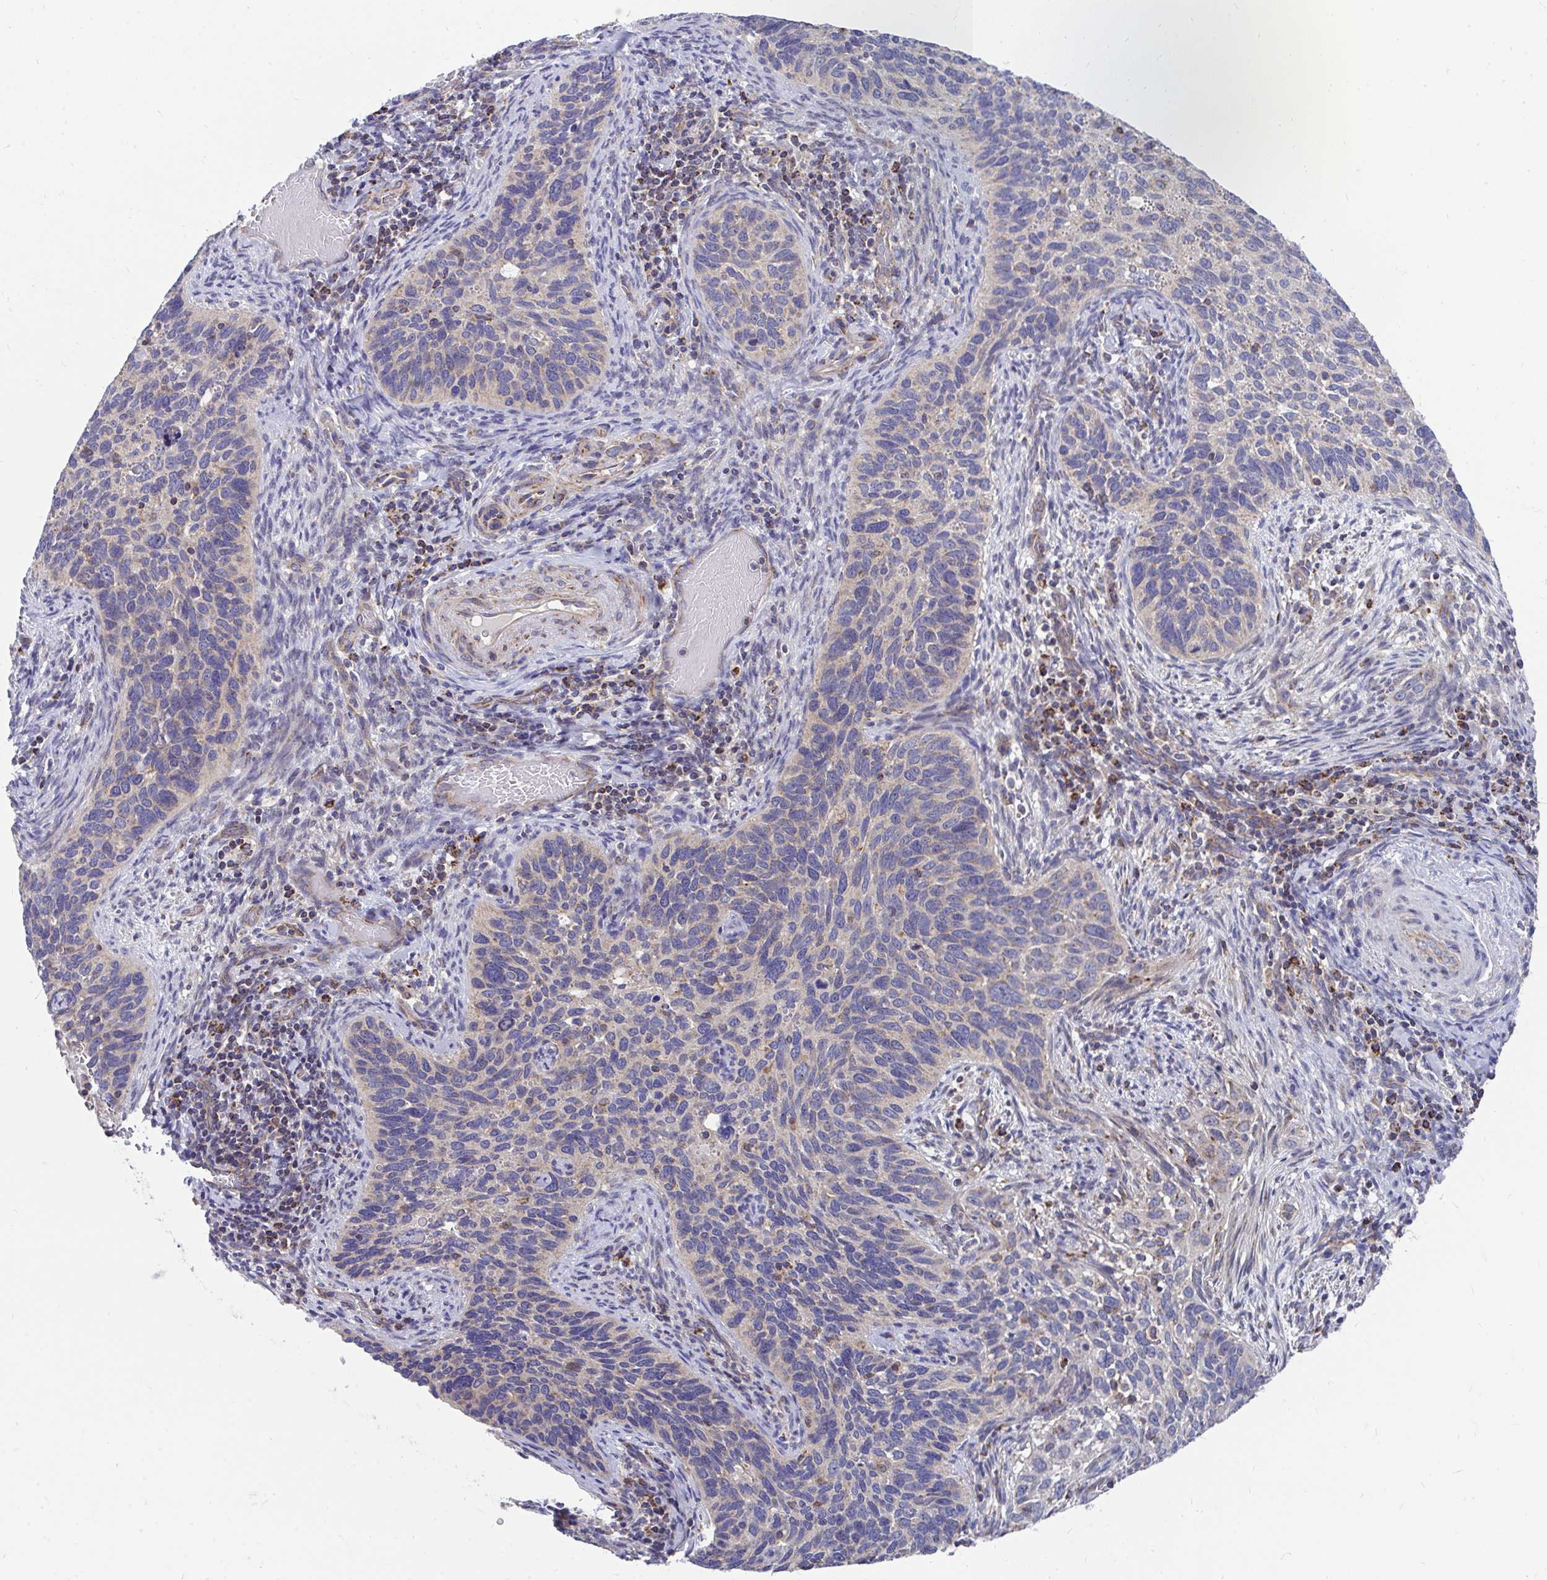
{"staining": {"intensity": "weak", "quantity": "<25%", "location": "cytoplasmic/membranous"}, "tissue": "cervical cancer", "cell_type": "Tumor cells", "image_type": "cancer", "snomed": [{"axis": "morphology", "description": "Squamous cell carcinoma, NOS"}, {"axis": "topography", "description": "Cervix"}], "caption": "Photomicrograph shows no significant protein expression in tumor cells of cervical squamous cell carcinoma.", "gene": "FHIP1B", "patient": {"sex": "female", "age": 51}}